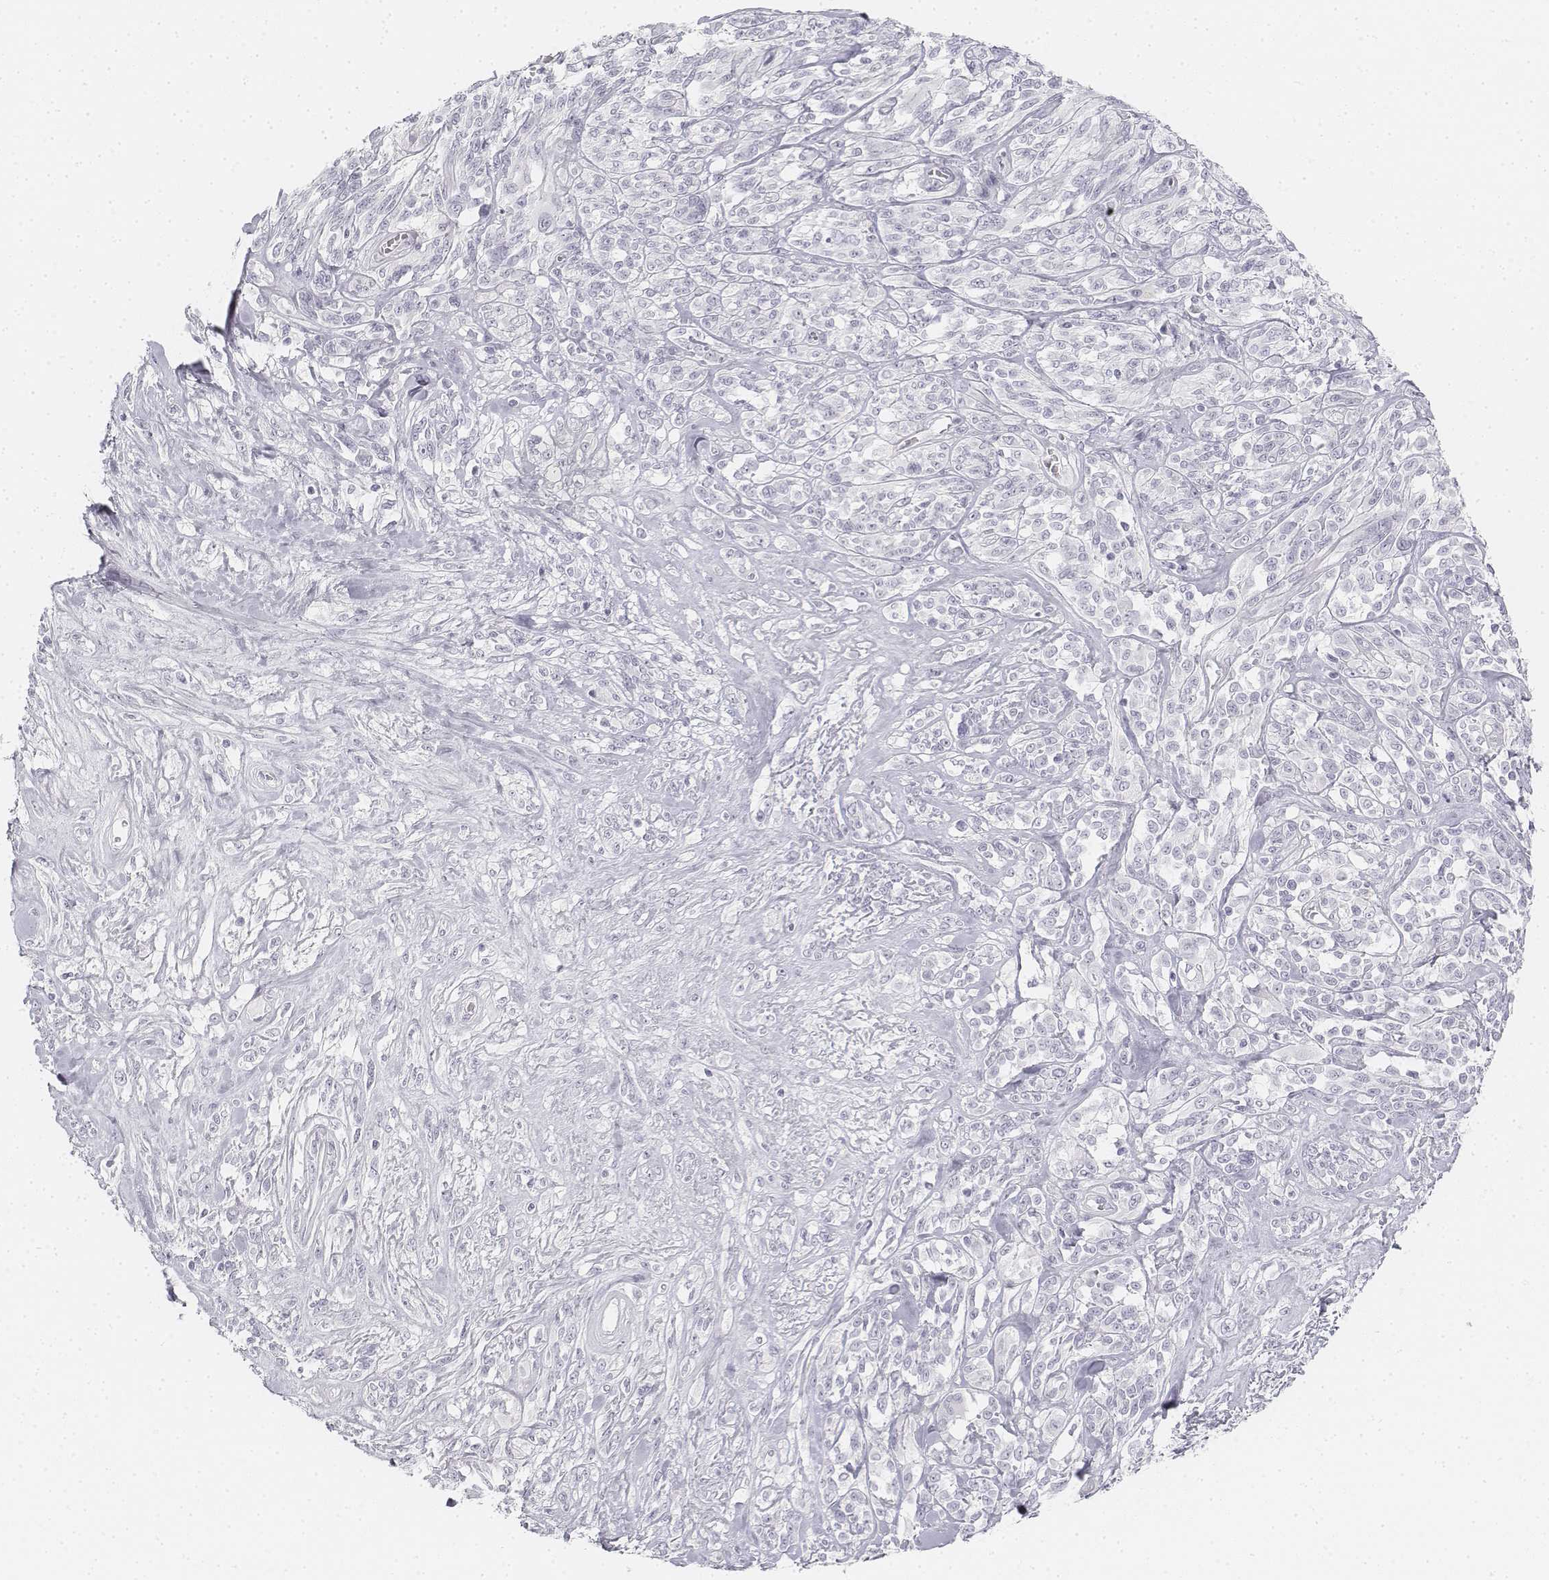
{"staining": {"intensity": "negative", "quantity": "none", "location": "none"}, "tissue": "melanoma", "cell_type": "Tumor cells", "image_type": "cancer", "snomed": [{"axis": "morphology", "description": "Malignant melanoma, NOS"}, {"axis": "topography", "description": "Skin"}], "caption": "Immunohistochemistry (IHC) histopathology image of human melanoma stained for a protein (brown), which displays no expression in tumor cells.", "gene": "KRT25", "patient": {"sex": "female", "age": 91}}